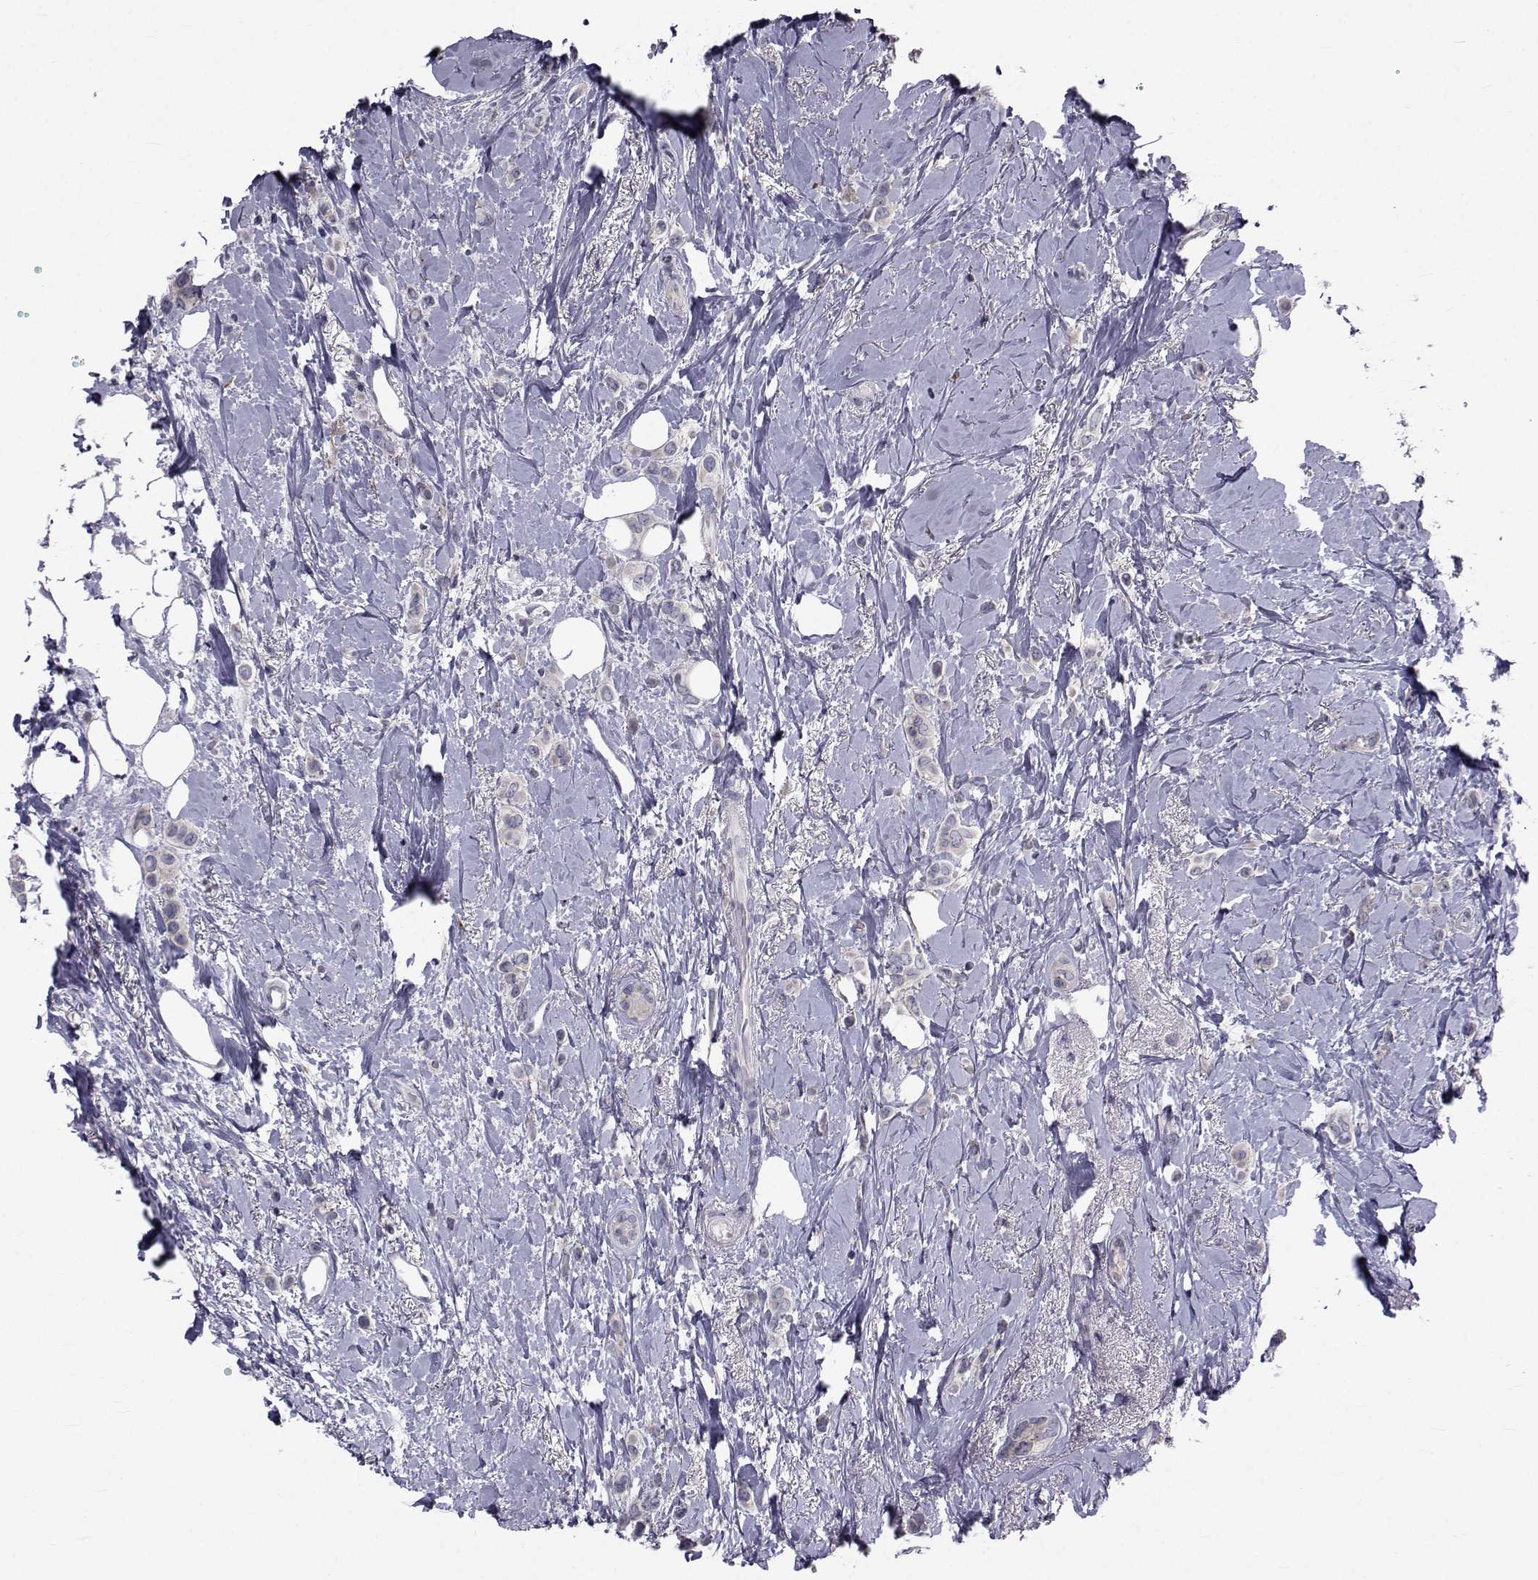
{"staining": {"intensity": "negative", "quantity": "none", "location": "none"}, "tissue": "breast cancer", "cell_type": "Tumor cells", "image_type": "cancer", "snomed": [{"axis": "morphology", "description": "Lobular carcinoma"}, {"axis": "topography", "description": "Breast"}], "caption": "A histopathology image of human breast lobular carcinoma is negative for staining in tumor cells.", "gene": "SLC30A10", "patient": {"sex": "female", "age": 66}}